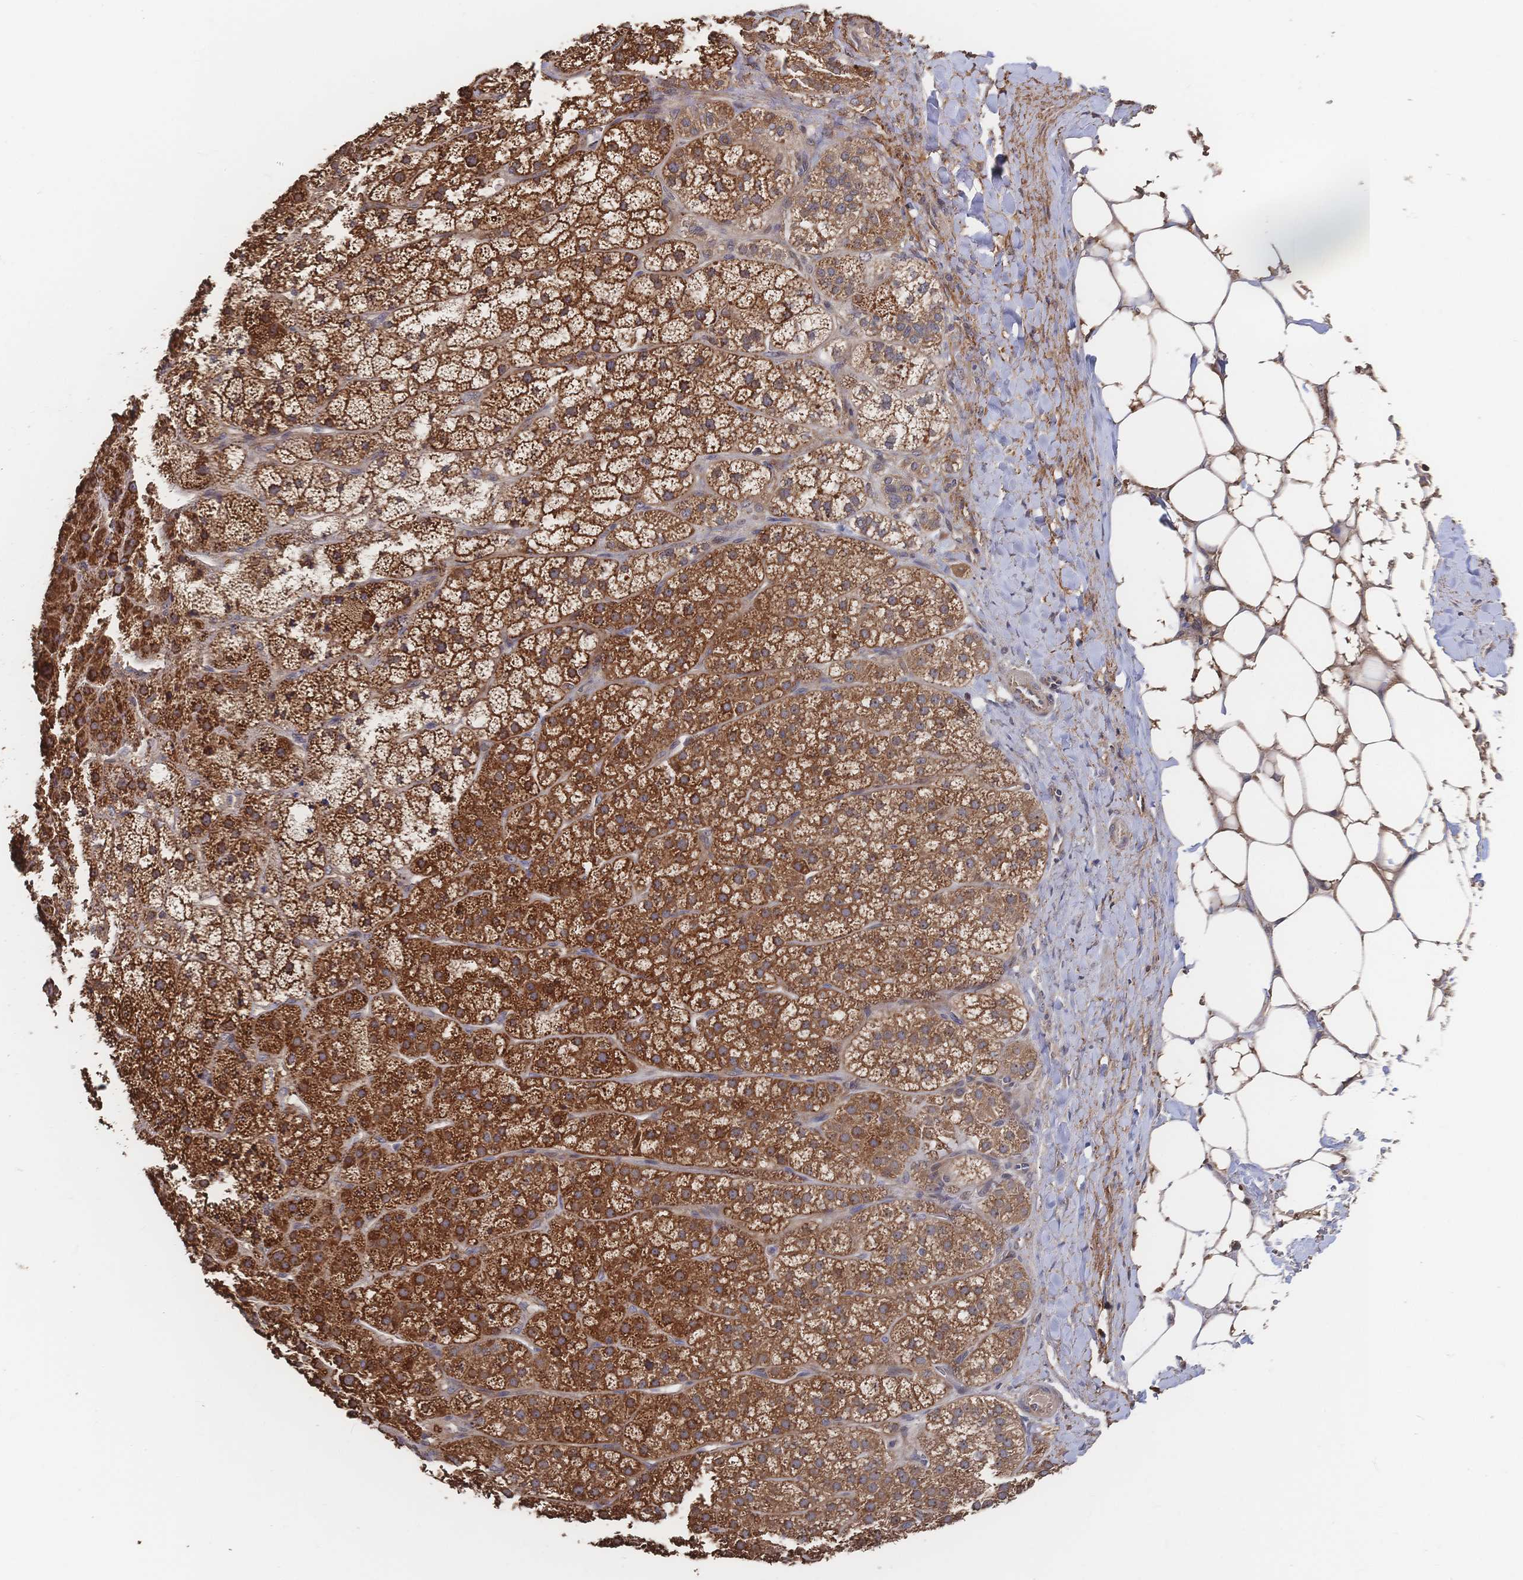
{"staining": {"intensity": "strong", "quantity": ">75%", "location": "cytoplasmic/membranous"}, "tissue": "adrenal gland", "cell_type": "Glandular cells", "image_type": "normal", "snomed": [{"axis": "morphology", "description": "Normal tissue, NOS"}, {"axis": "topography", "description": "Adrenal gland"}], "caption": "Adrenal gland stained for a protein exhibits strong cytoplasmic/membranous positivity in glandular cells. (Stains: DAB (3,3'-diaminobenzidine) in brown, nuclei in blue, Microscopy: brightfield microscopy at high magnification).", "gene": "DNAJA4", "patient": {"sex": "male", "age": 53}}